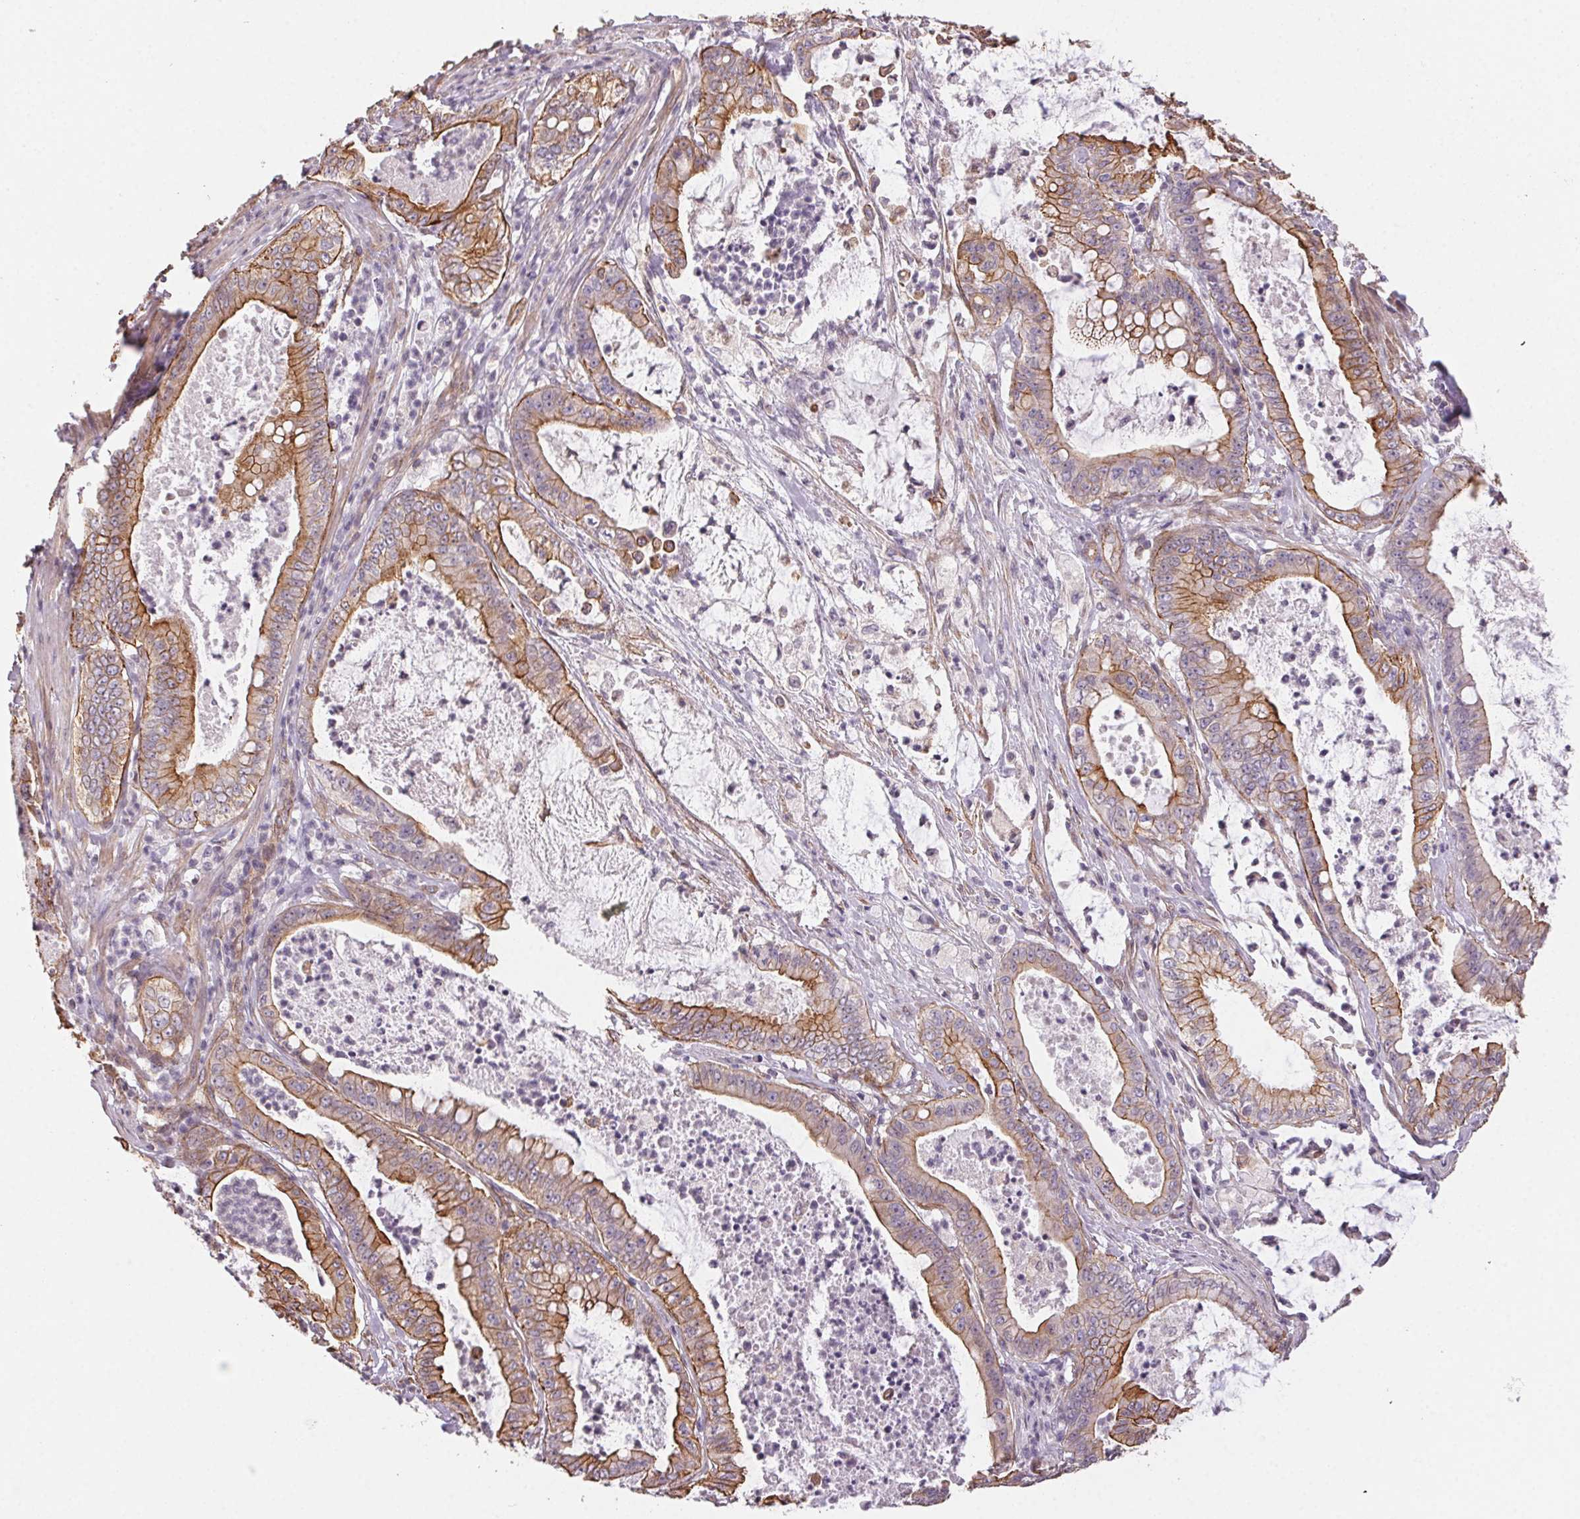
{"staining": {"intensity": "moderate", "quantity": ">75%", "location": "cytoplasmic/membranous"}, "tissue": "pancreatic cancer", "cell_type": "Tumor cells", "image_type": "cancer", "snomed": [{"axis": "morphology", "description": "Adenocarcinoma, NOS"}, {"axis": "topography", "description": "Pancreas"}], "caption": "Protein expression analysis of human pancreatic cancer reveals moderate cytoplasmic/membranous expression in about >75% of tumor cells.", "gene": "PLA2G4F", "patient": {"sex": "male", "age": 71}}